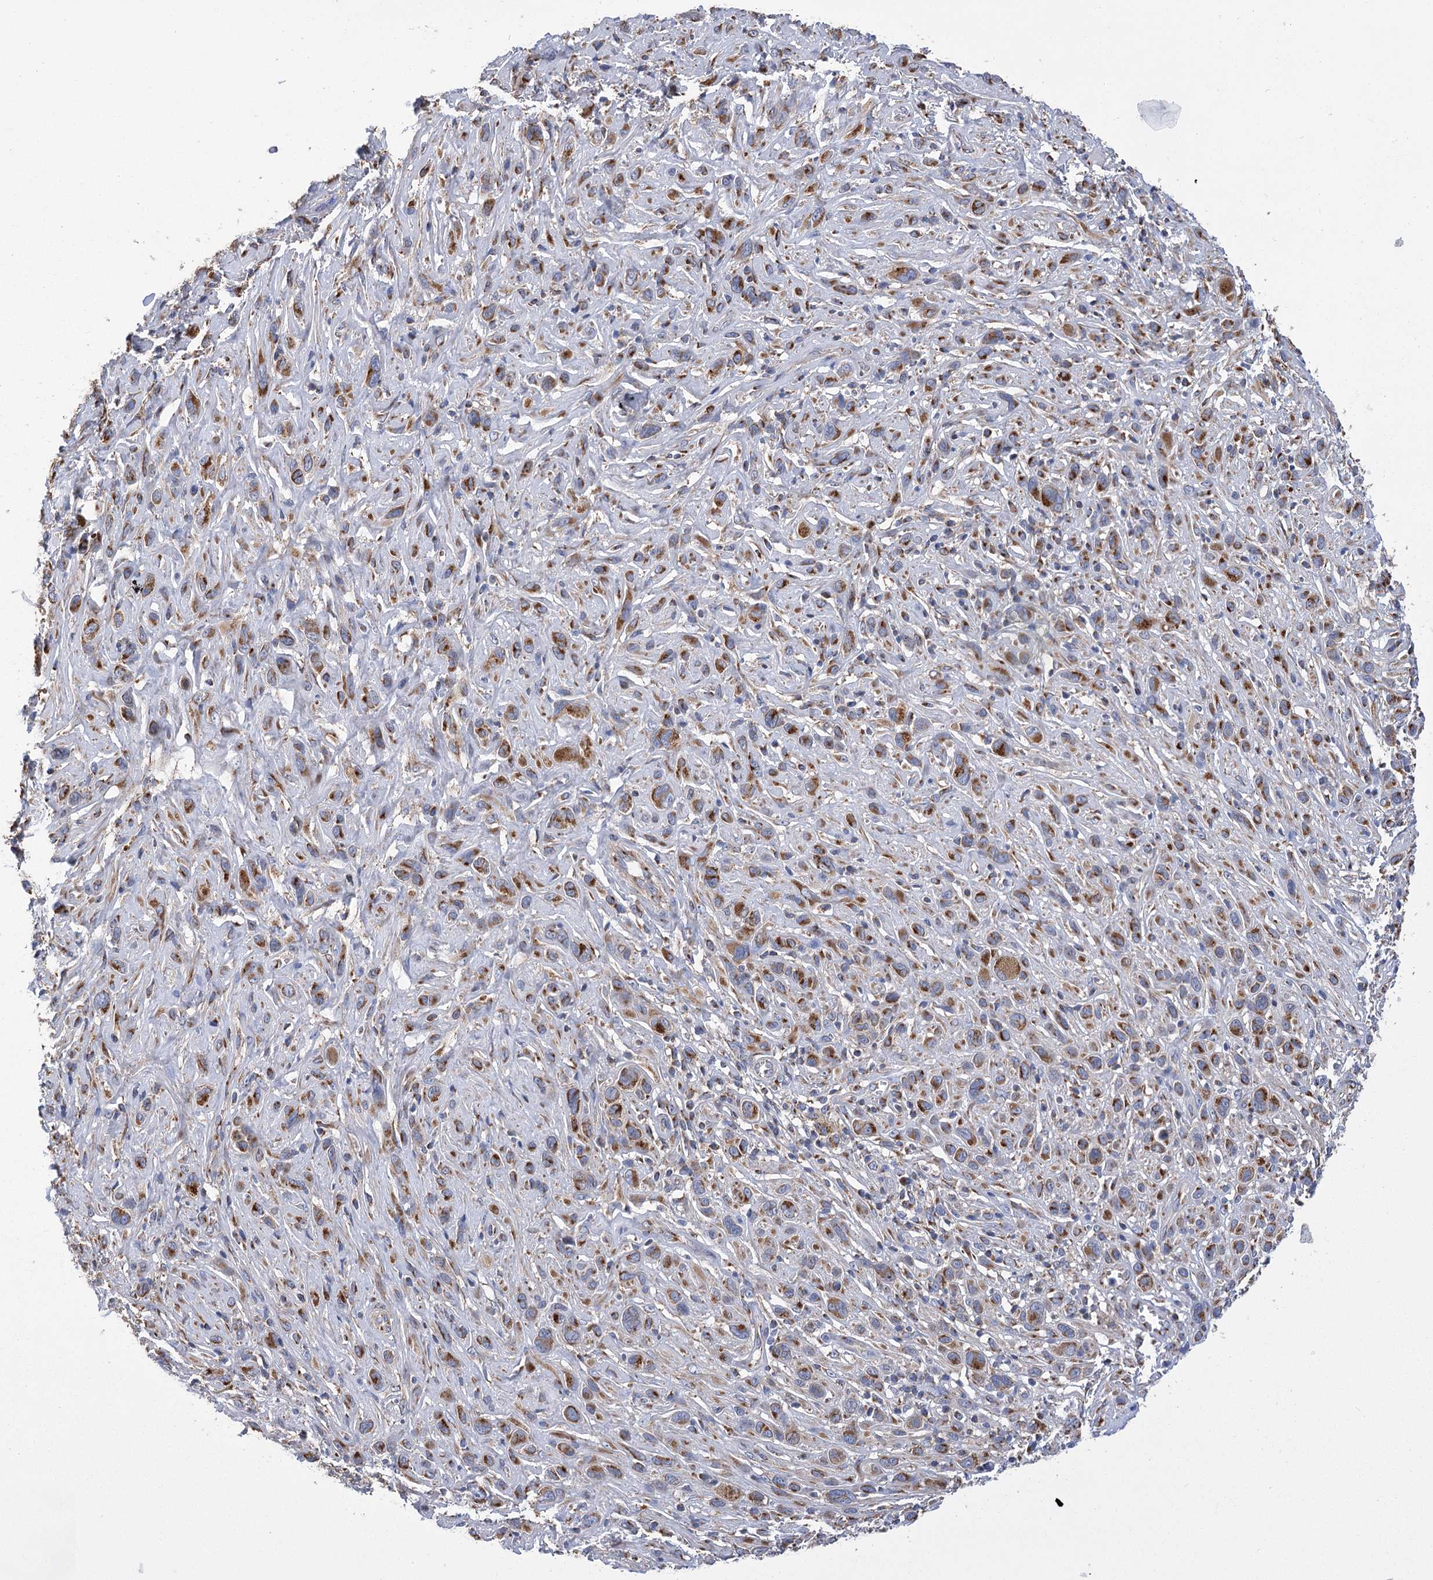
{"staining": {"intensity": "strong", "quantity": ">75%", "location": "cytoplasmic/membranous"}, "tissue": "melanoma", "cell_type": "Tumor cells", "image_type": "cancer", "snomed": [{"axis": "morphology", "description": "Malignant melanoma, NOS"}, {"axis": "topography", "description": "Skin of trunk"}], "caption": "IHC of malignant melanoma reveals high levels of strong cytoplasmic/membranous staining in approximately >75% of tumor cells.", "gene": "CCDC73", "patient": {"sex": "male", "age": 71}}